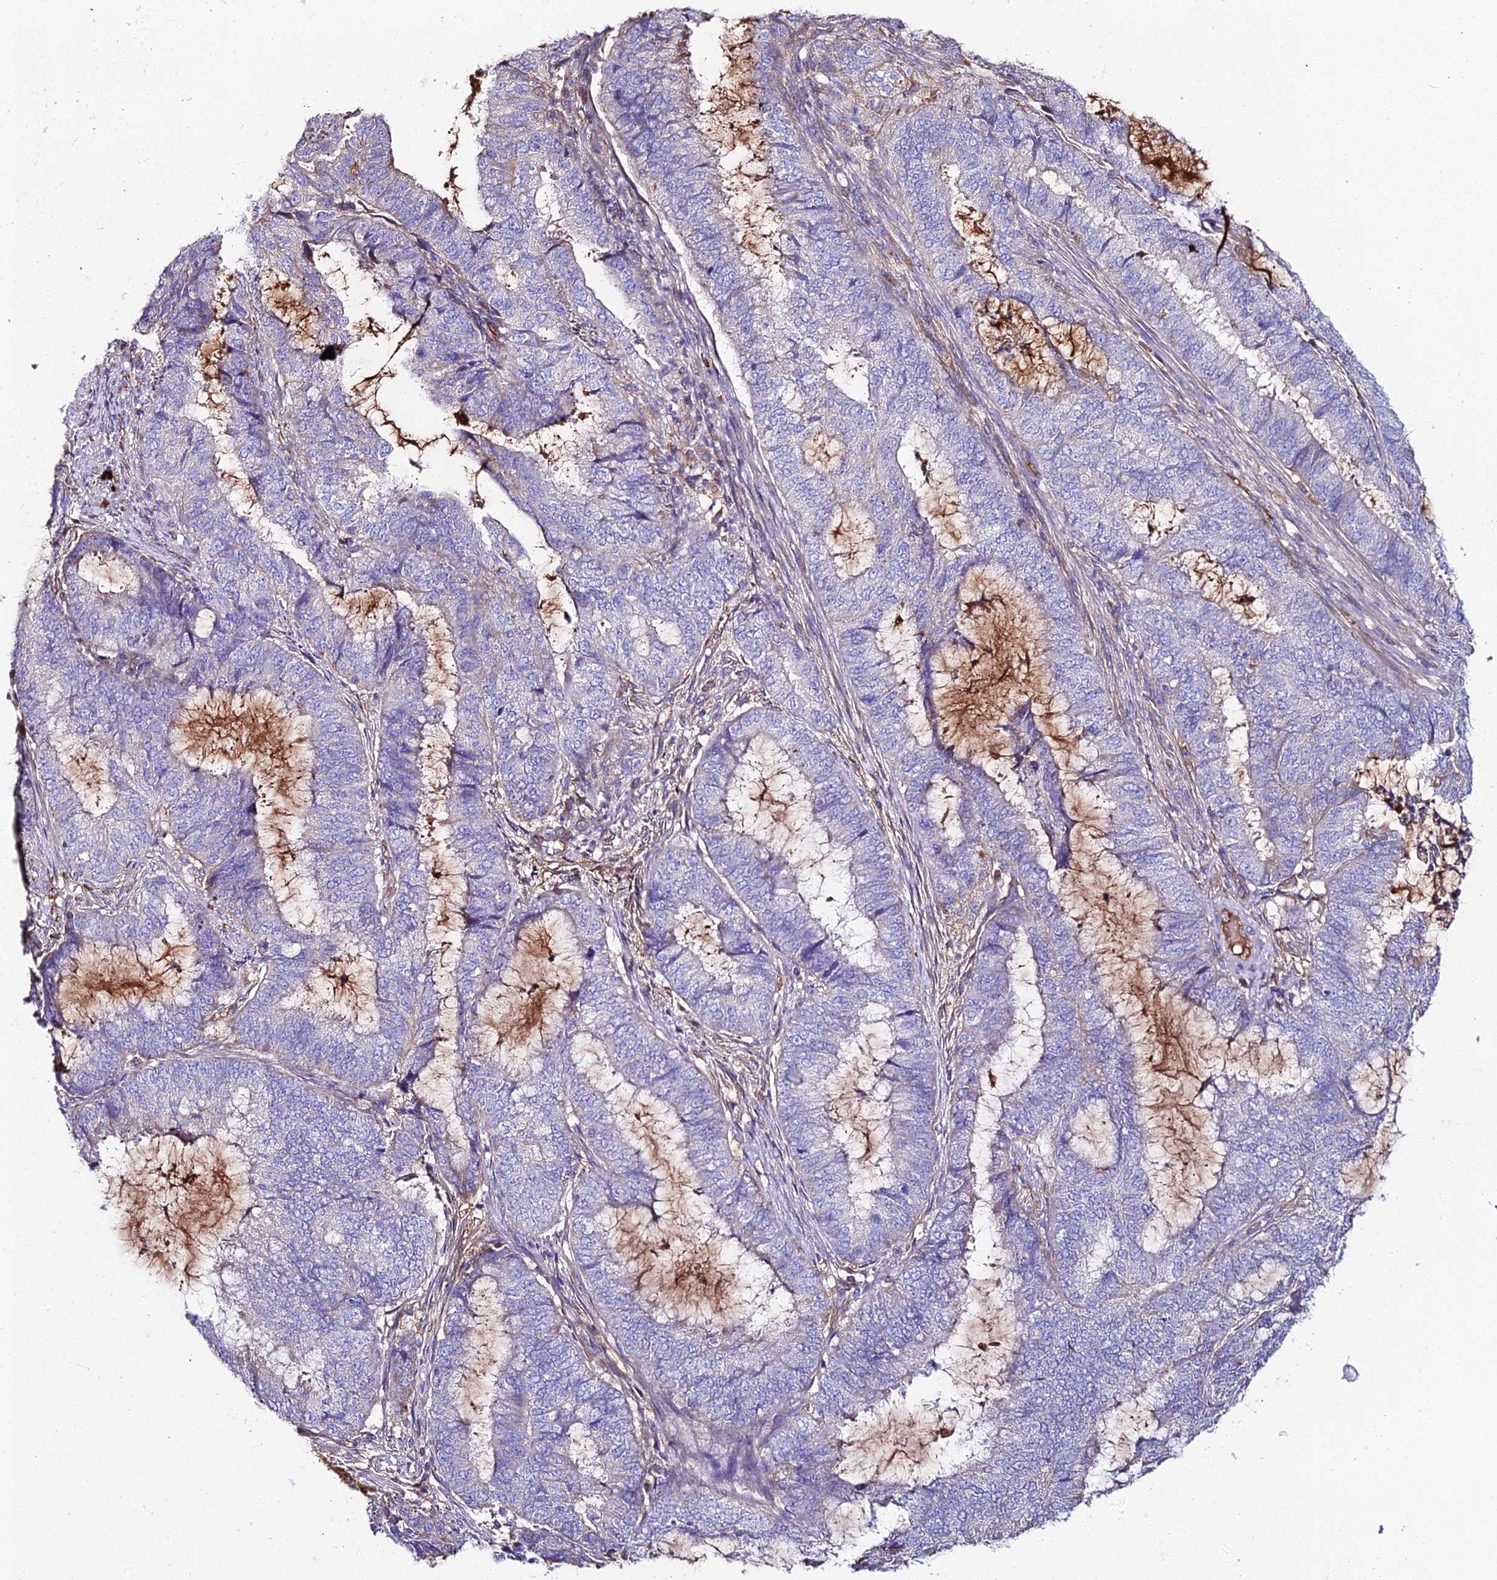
{"staining": {"intensity": "weak", "quantity": "<25%", "location": "cytoplasmic/membranous"}, "tissue": "endometrial cancer", "cell_type": "Tumor cells", "image_type": "cancer", "snomed": [{"axis": "morphology", "description": "Adenocarcinoma, NOS"}, {"axis": "topography", "description": "Endometrium"}], "caption": "Immunohistochemistry (IHC) photomicrograph of neoplastic tissue: endometrial adenocarcinoma stained with DAB demonstrates no significant protein positivity in tumor cells.", "gene": "BEX4", "patient": {"sex": "female", "age": 51}}